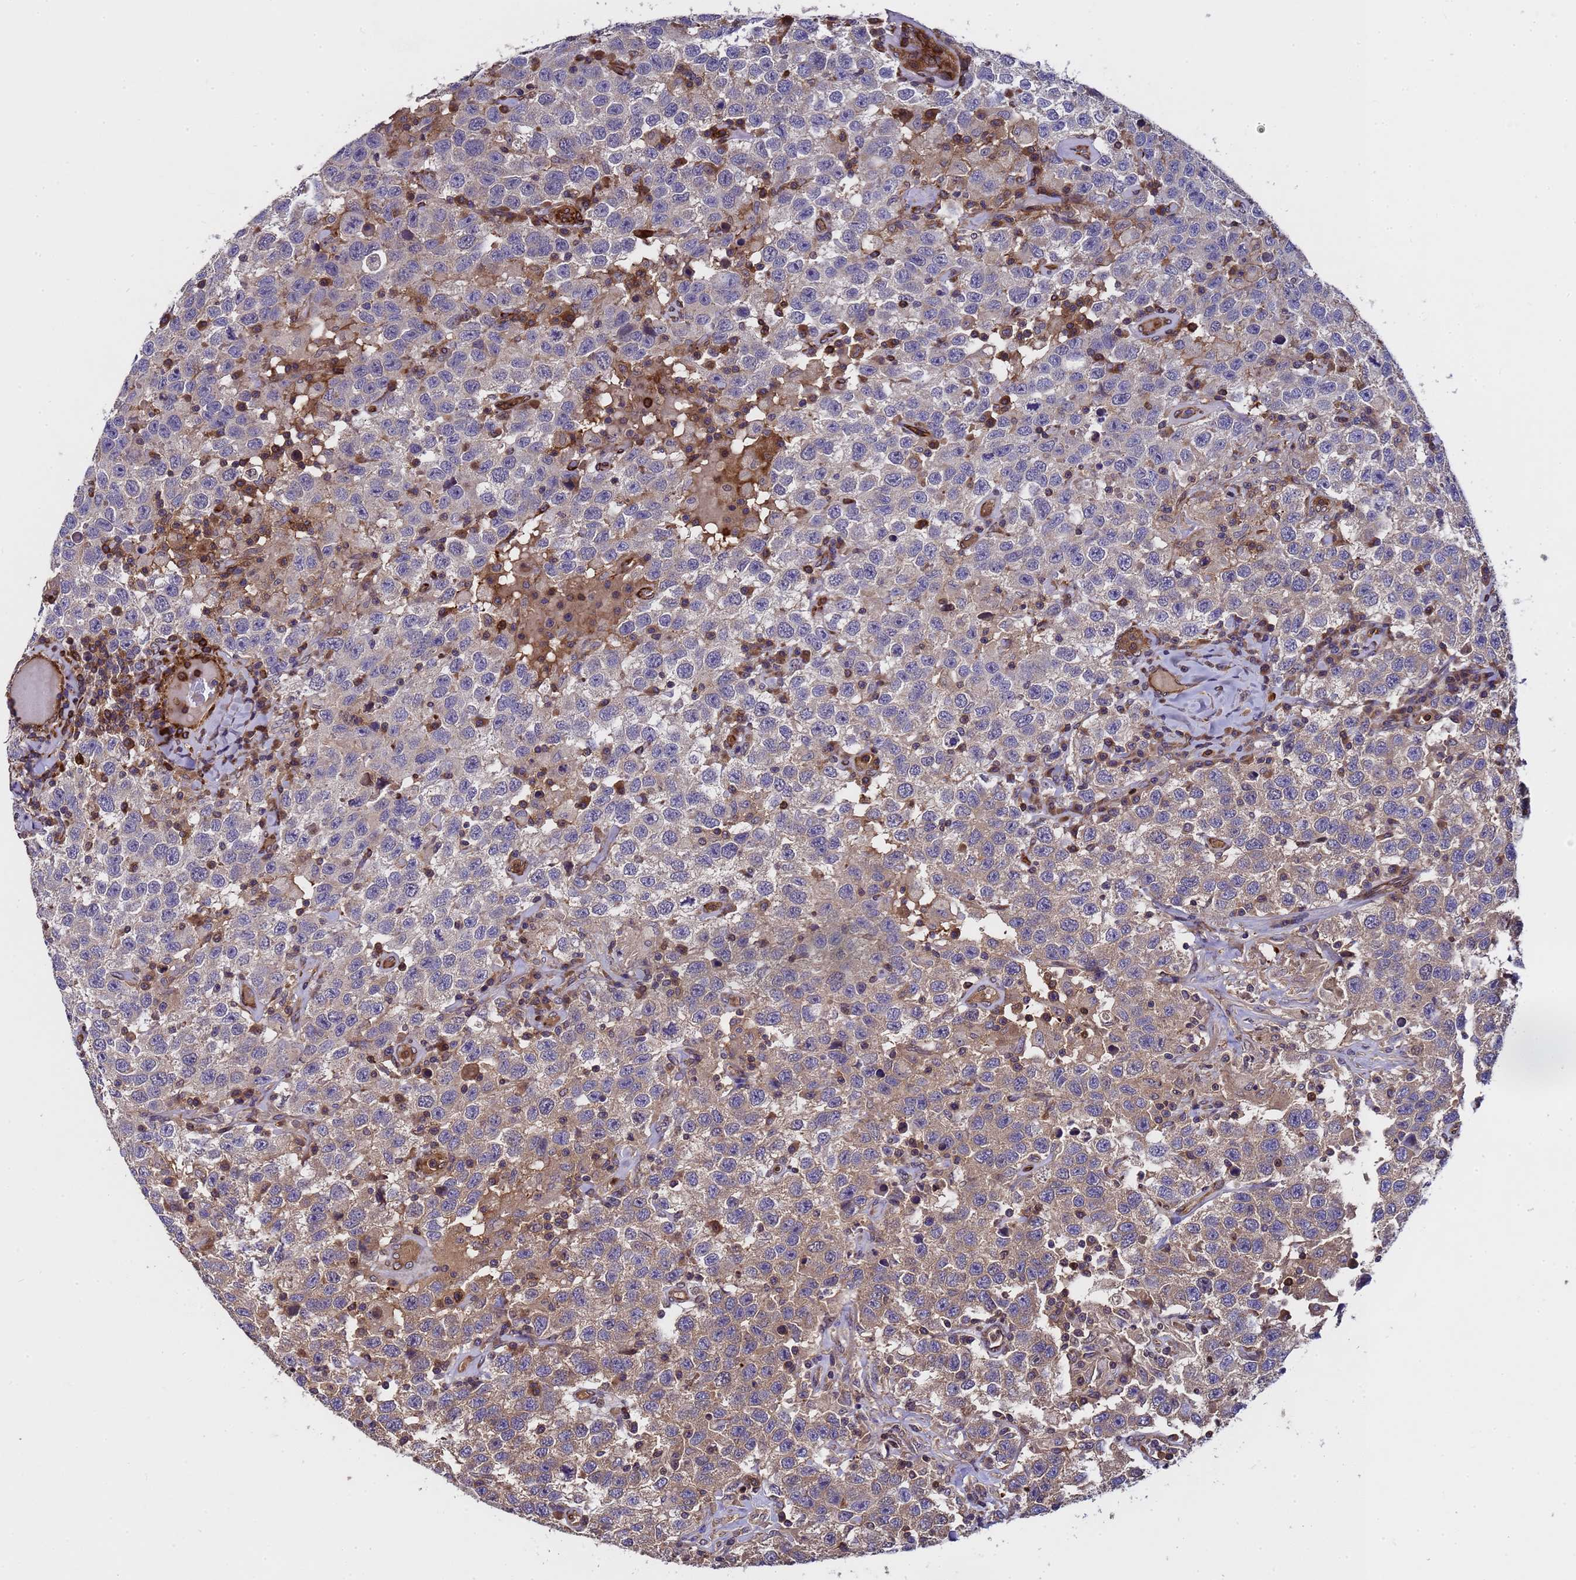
{"staining": {"intensity": "moderate", "quantity": "25%-75%", "location": "cytoplasmic/membranous"}, "tissue": "testis cancer", "cell_type": "Tumor cells", "image_type": "cancer", "snomed": [{"axis": "morphology", "description": "Seminoma, NOS"}, {"axis": "topography", "description": "Testis"}], "caption": "About 25%-75% of tumor cells in testis cancer (seminoma) display moderate cytoplasmic/membranous protein positivity as visualized by brown immunohistochemical staining.", "gene": "MOCS1", "patient": {"sex": "male", "age": 41}}